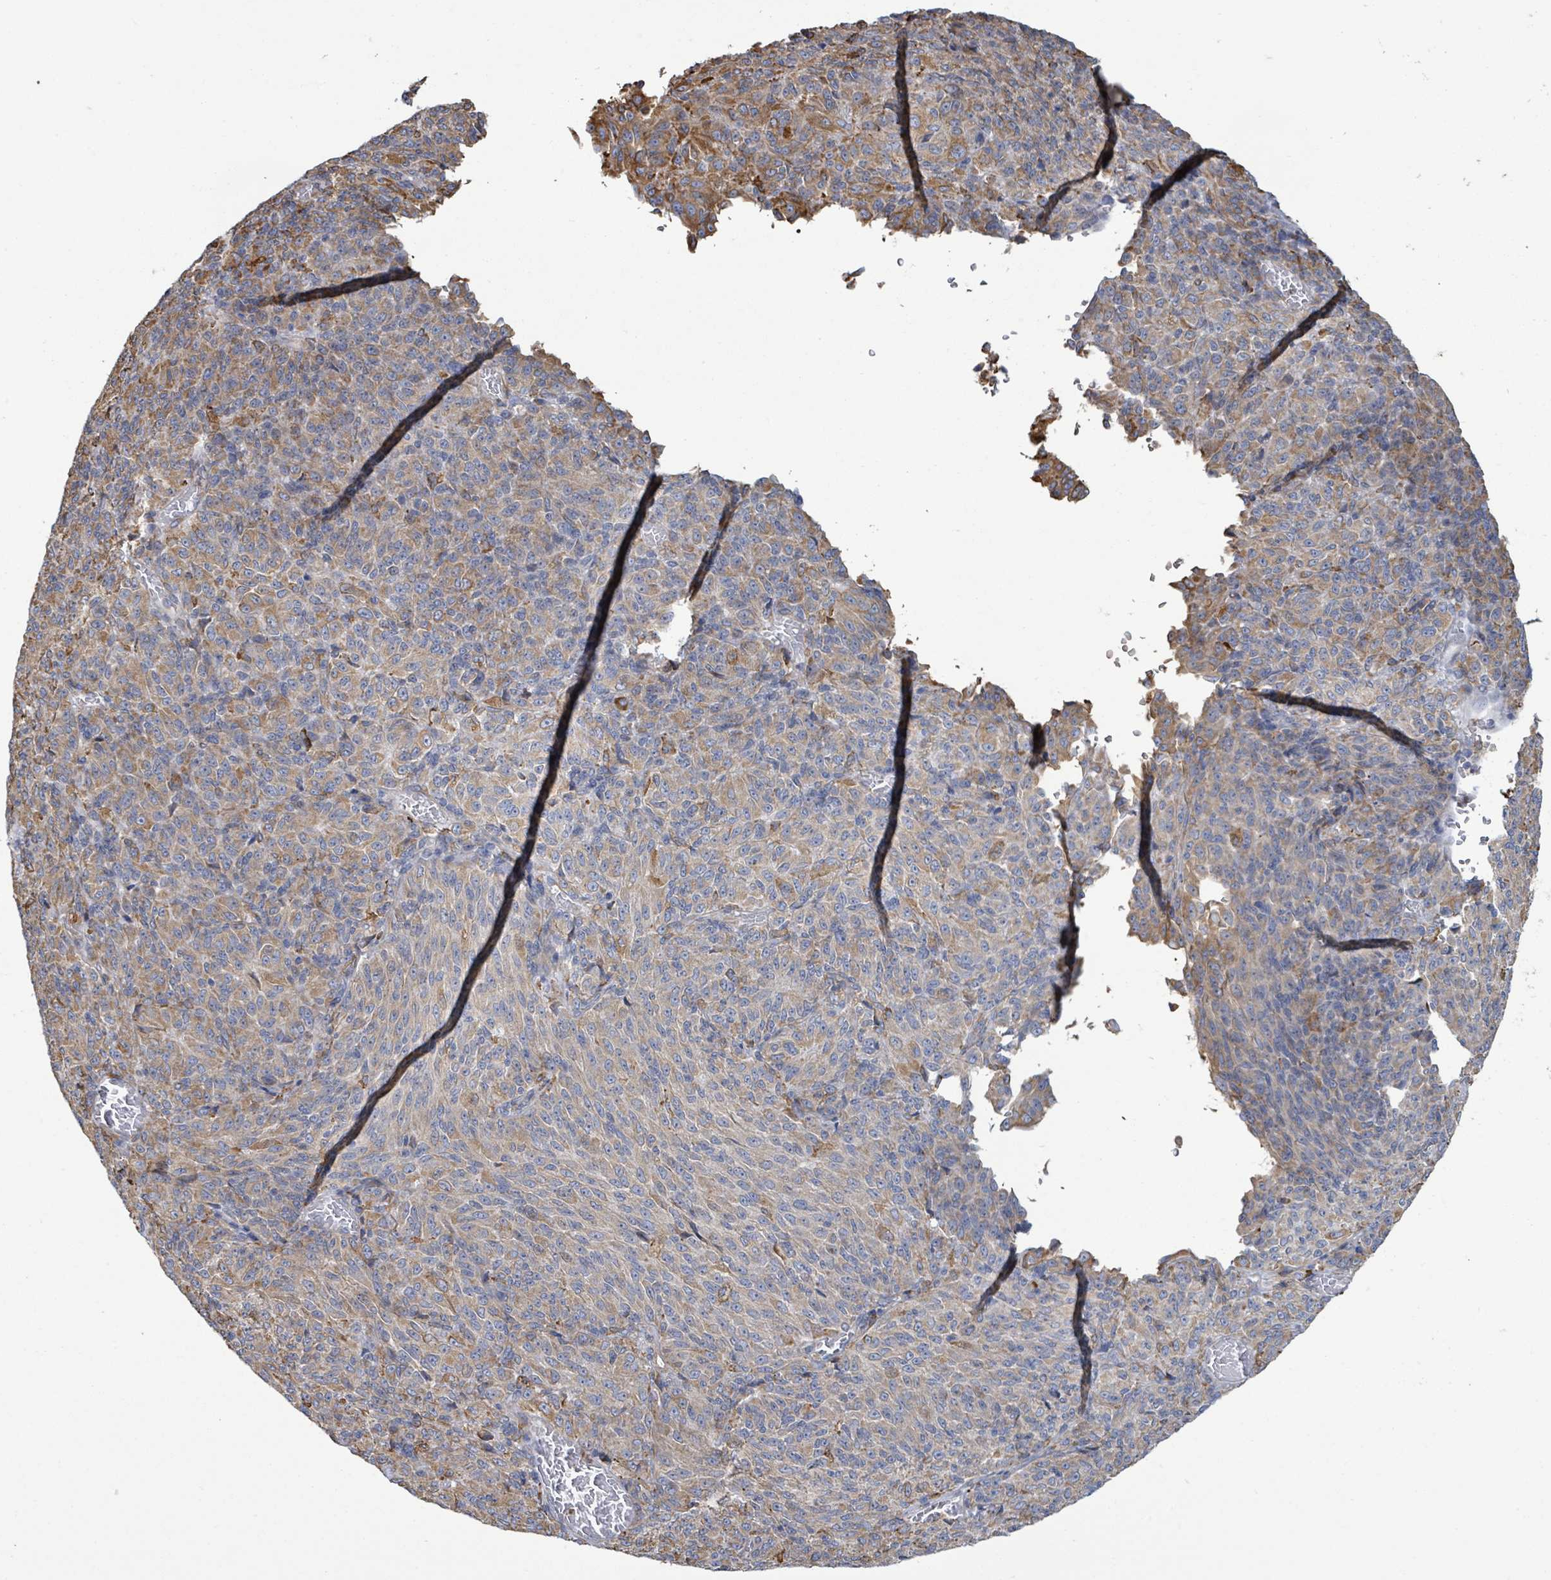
{"staining": {"intensity": "moderate", "quantity": "25%-75%", "location": "cytoplasmic/membranous"}, "tissue": "melanoma", "cell_type": "Tumor cells", "image_type": "cancer", "snomed": [{"axis": "morphology", "description": "Malignant melanoma, Metastatic site"}, {"axis": "topography", "description": "Brain"}], "caption": "Immunohistochemical staining of human melanoma shows moderate cytoplasmic/membranous protein expression in about 25%-75% of tumor cells.", "gene": "RFPL4A", "patient": {"sex": "female", "age": 56}}